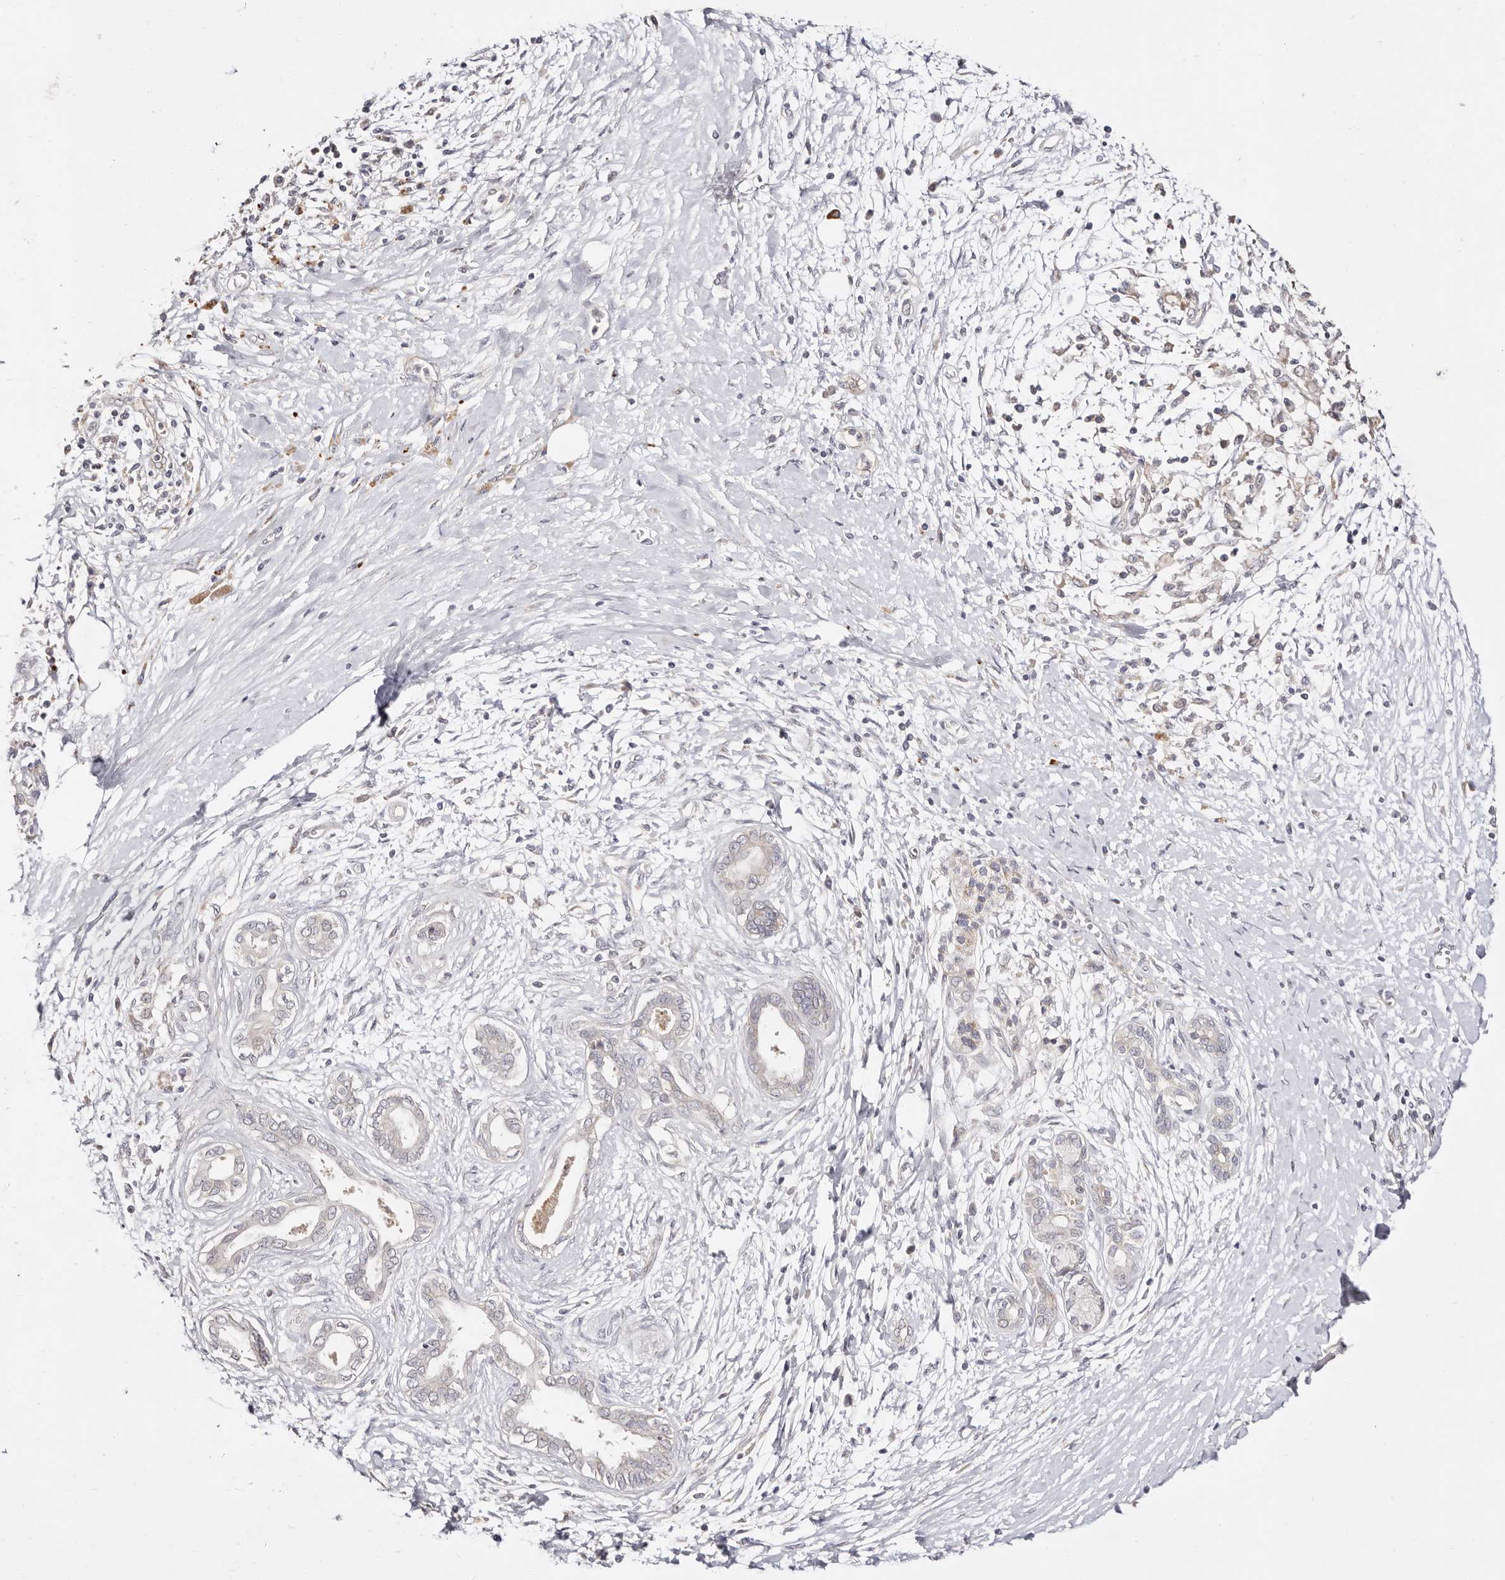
{"staining": {"intensity": "negative", "quantity": "none", "location": "none"}, "tissue": "pancreatic cancer", "cell_type": "Tumor cells", "image_type": "cancer", "snomed": [{"axis": "morphology", "description": "Adenocarcinoma, NOS"}, {"axis": "topography", "description": "Pancreas"}], "caption": "Micrograph shows no significant protein staining in tumor cells of pancreatic cancer.", "gene": "MAPK1", "patient": {"sex": "male", "age": 58}}